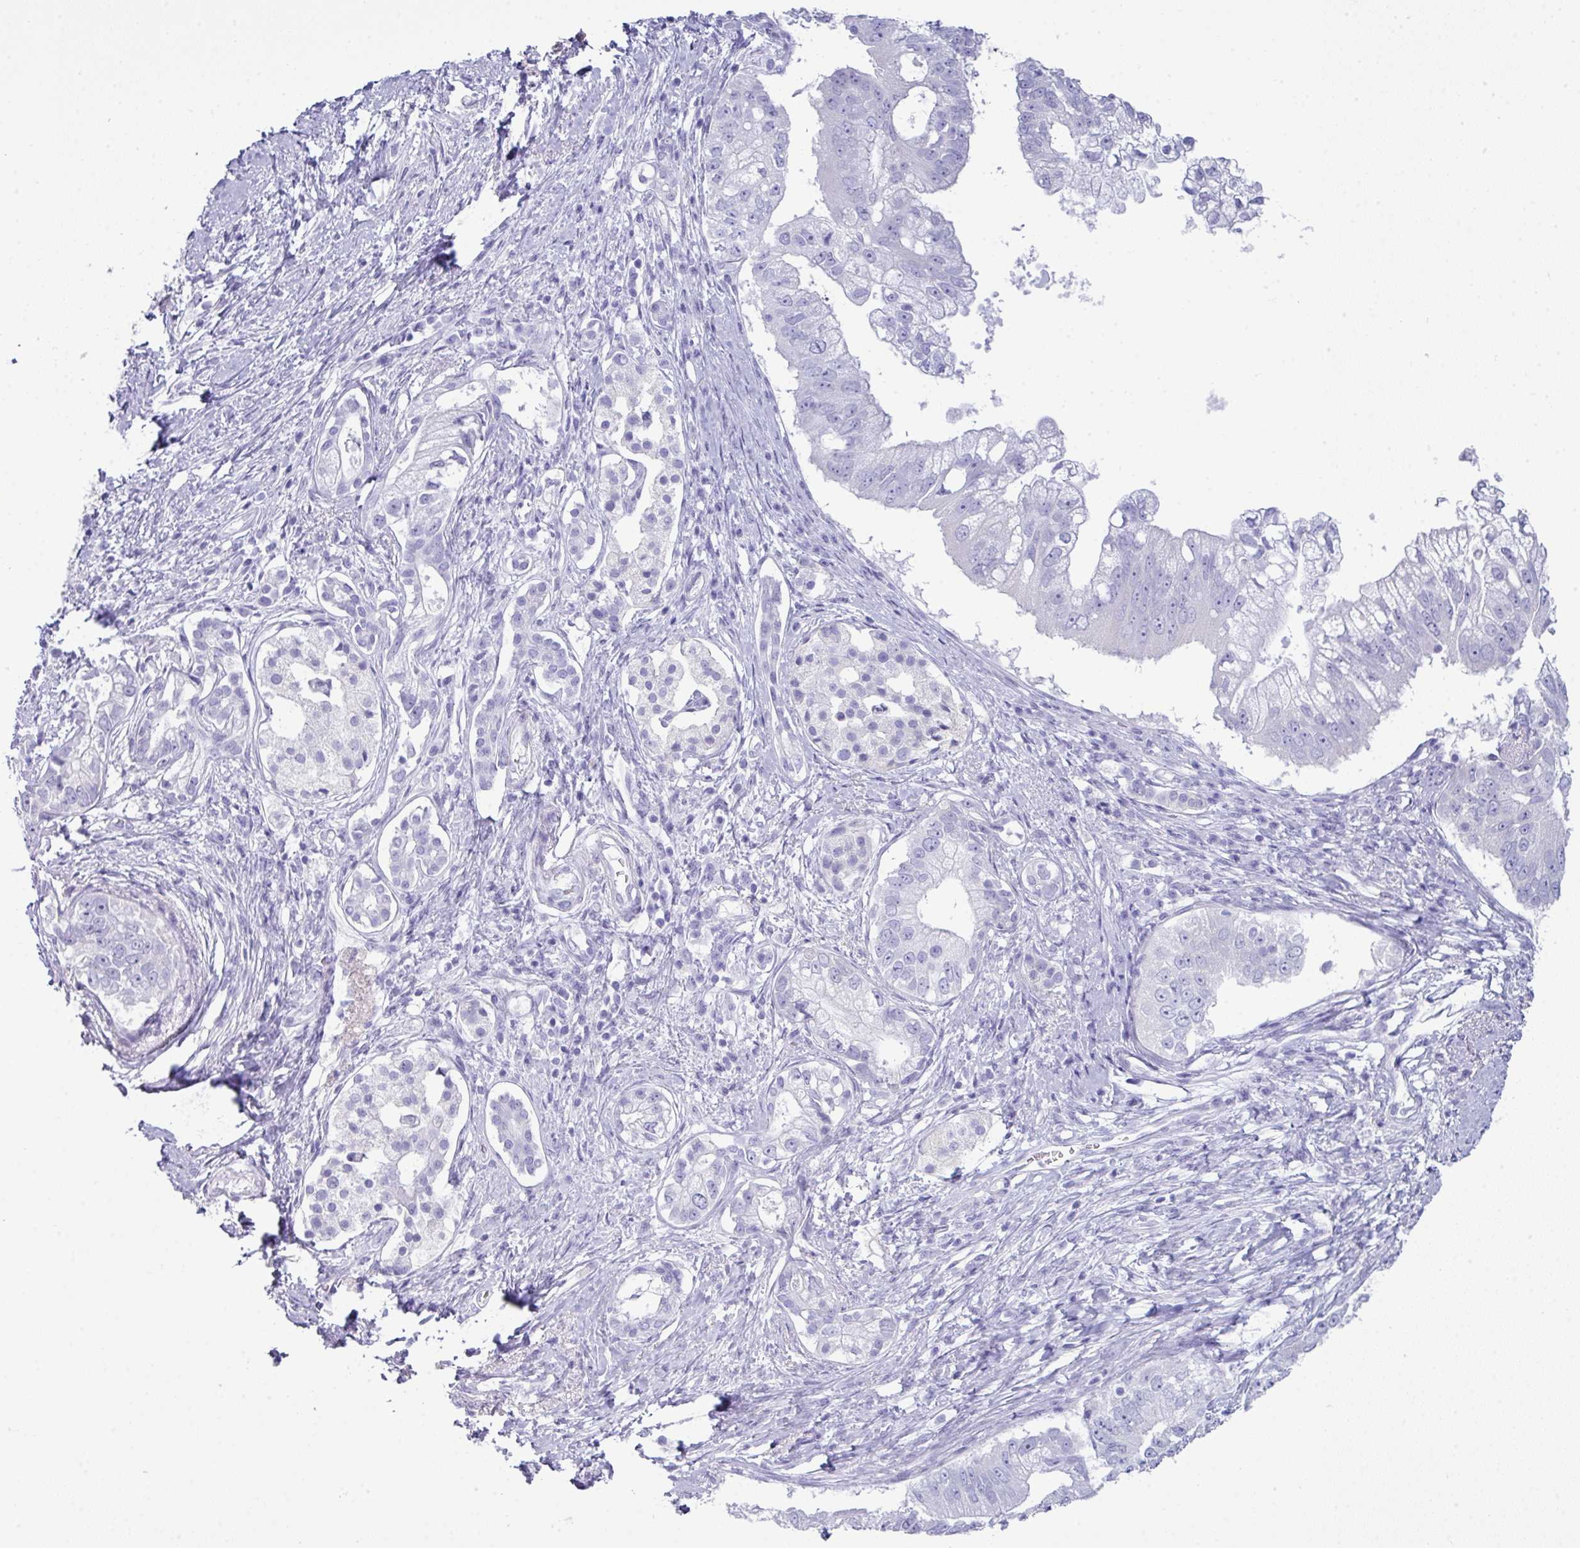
{"staining": {"intensity": "negative", "quantity": "none", "location": "none"}, "tissue": "pancreatic cancer", "cell_type": "Tumor cells", "image_type": "cancer", "snomed": [{"axis": "morphology", "description": "Adenocarcinoma, NOS"}, {"axis": "topography", "description": "Pancreas"}], "caption": "Protein analysis of adenocarcinoma (pancreatic) displays no significant expression in tumor cells. Brightfield microscopy of immunohistochemistry (IHC) stained with DAB (brown) and hematoxylin (blue), captured at high magnification.", "gene": "ABCC5", "patient": {"sex": "male", "age": 70}}